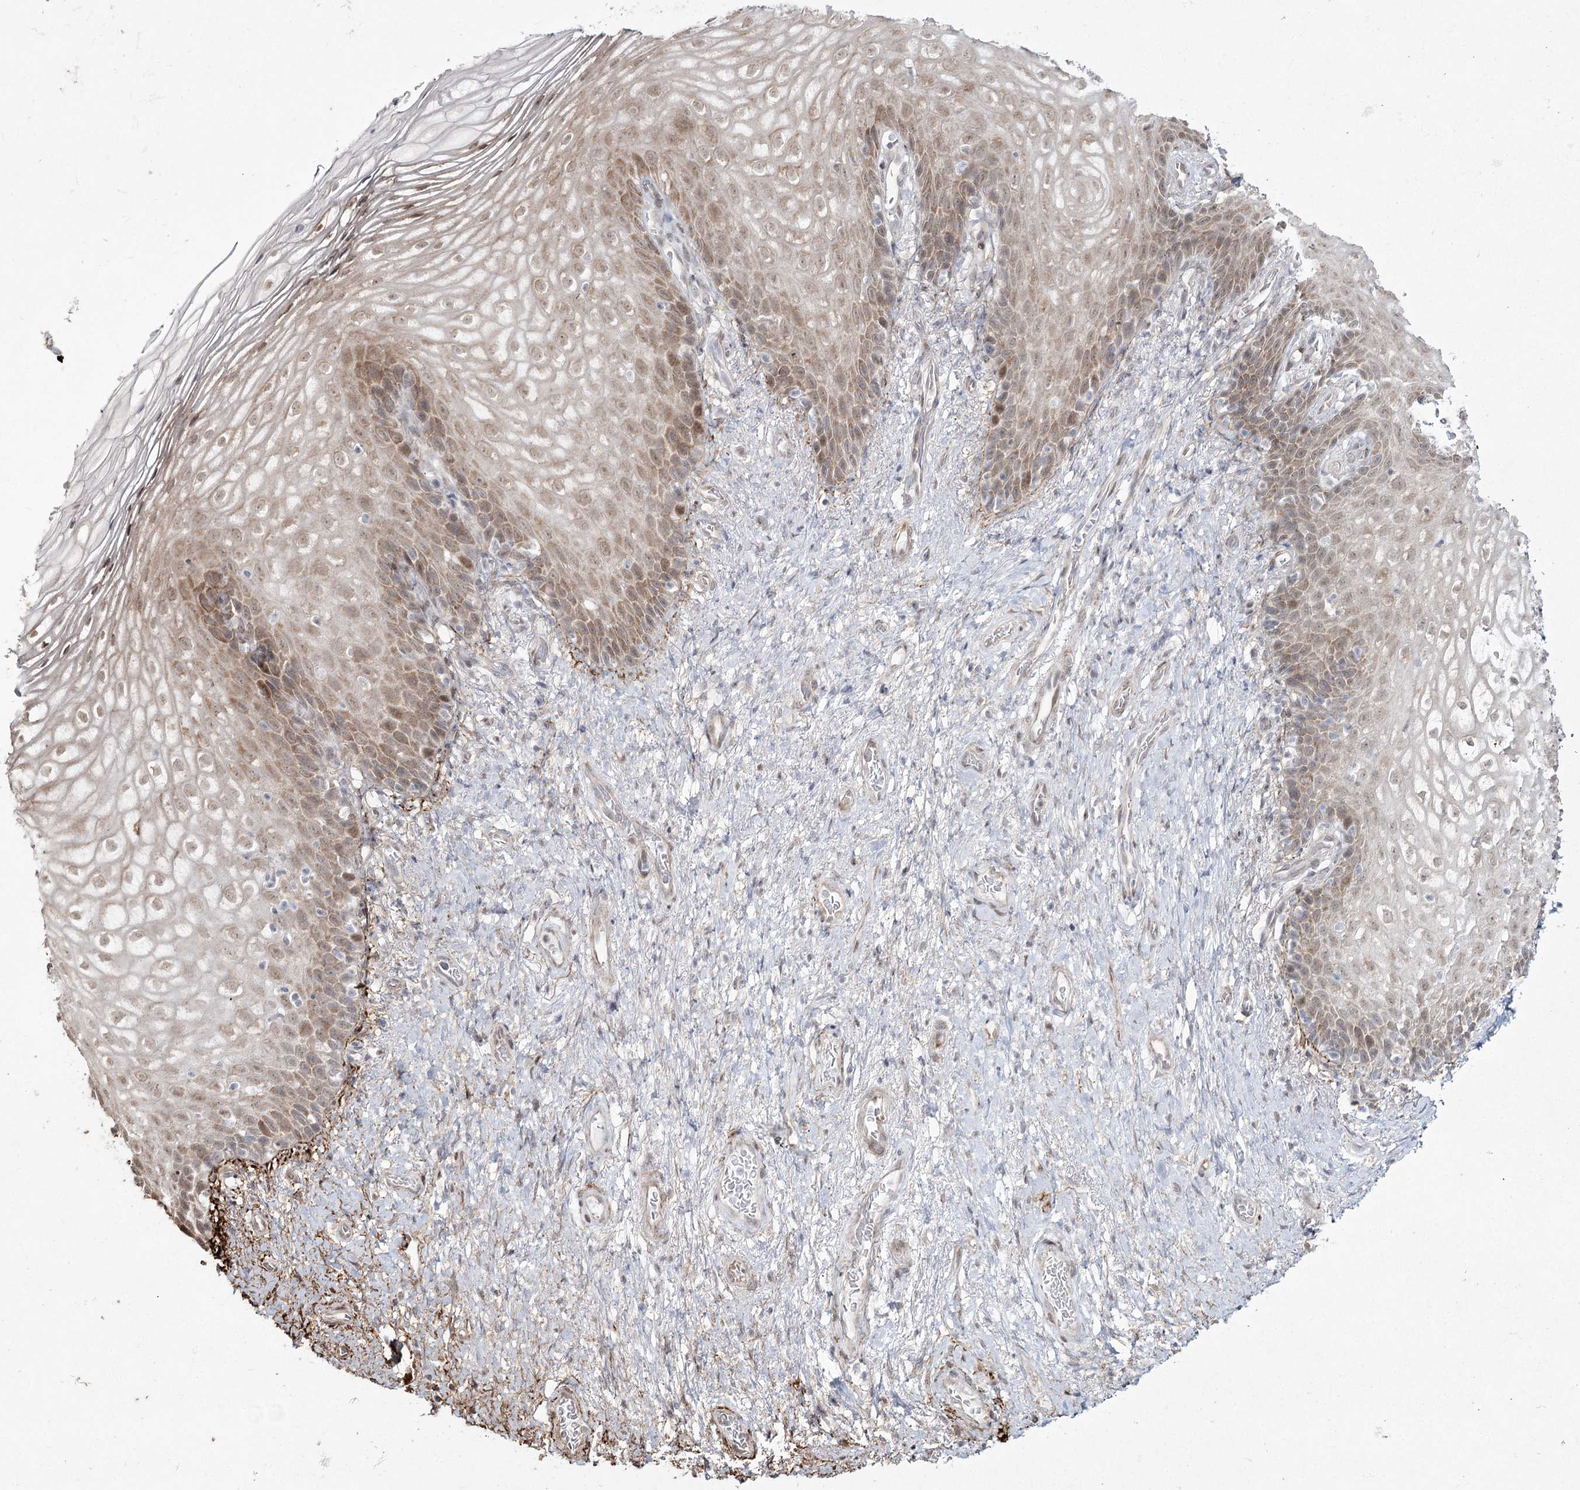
{"staining": {"intensity": "moderate", "quantity": "25%-75%", "location": "cytoplasmic/membranous,nuclear"}, "tissue": "vagina", "cell_type": "Squamous epithelial cells", "image_type": "normal", "snomed": [{"axis": "morphology", "description": "Normal tissue, NOS"}, {"axis": "topography", "description": "Vagina"}], "caption": "An immunohistochemistry (IHC) photomicrograph of benign tissue is shown. Protein staining in brown highlights moderate cytoplasmic/membranous,nuclear positivity in vagina within squamous epithelial cells. (DAB IHC, brown staining for protein, blue staining for nuclei).", "gene": "YBX3", "patient": {"sex": "female", "age": 60}}